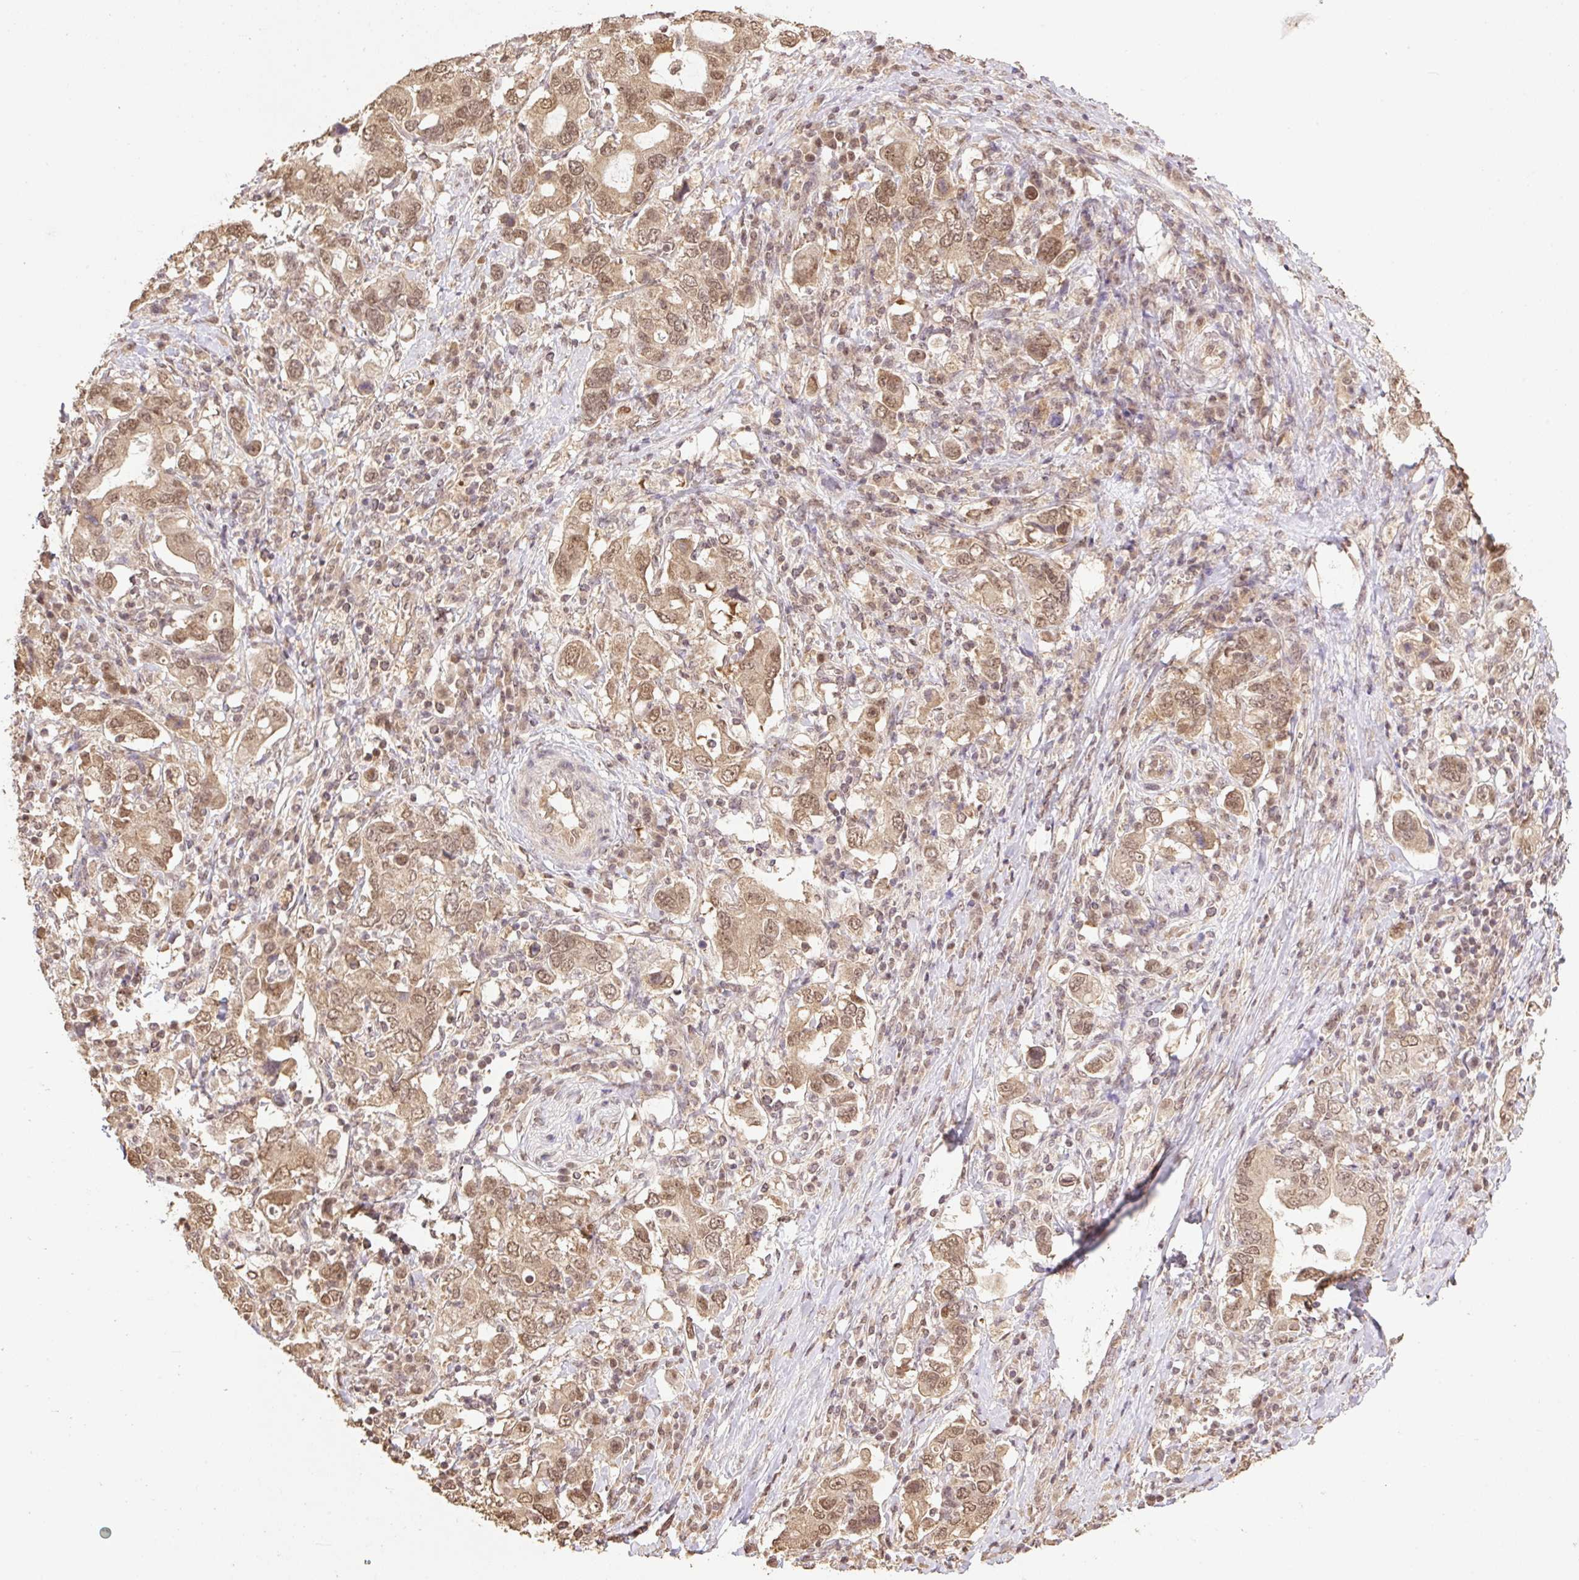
{"staining": {"intensity": "moderate", "quantity": ">75%", "location": "cytoplasmic/membranous,nuclear"}, "tissue": "stomach cancer", "cell_type": "Tumor cells", "image_type": "cancer", "snomed": [{"axis": "morphology", "description": "Adenocarcinoma, NOS"}, {"axis": "topography", "description": "Stomach, upper"}, {"axis": "topography", "description": "Stomach"}], "caption": "Tumor cells demonstrate medium levels of moderate cytoplasmic/membranous and nuclear expression in about >75% of cells in human stomach adenocarcinoma. (DAB IHC with brightfield microscopy, high magnification).", "gene": "VPS25", "patient": {"sex": "male", "age": 62}}